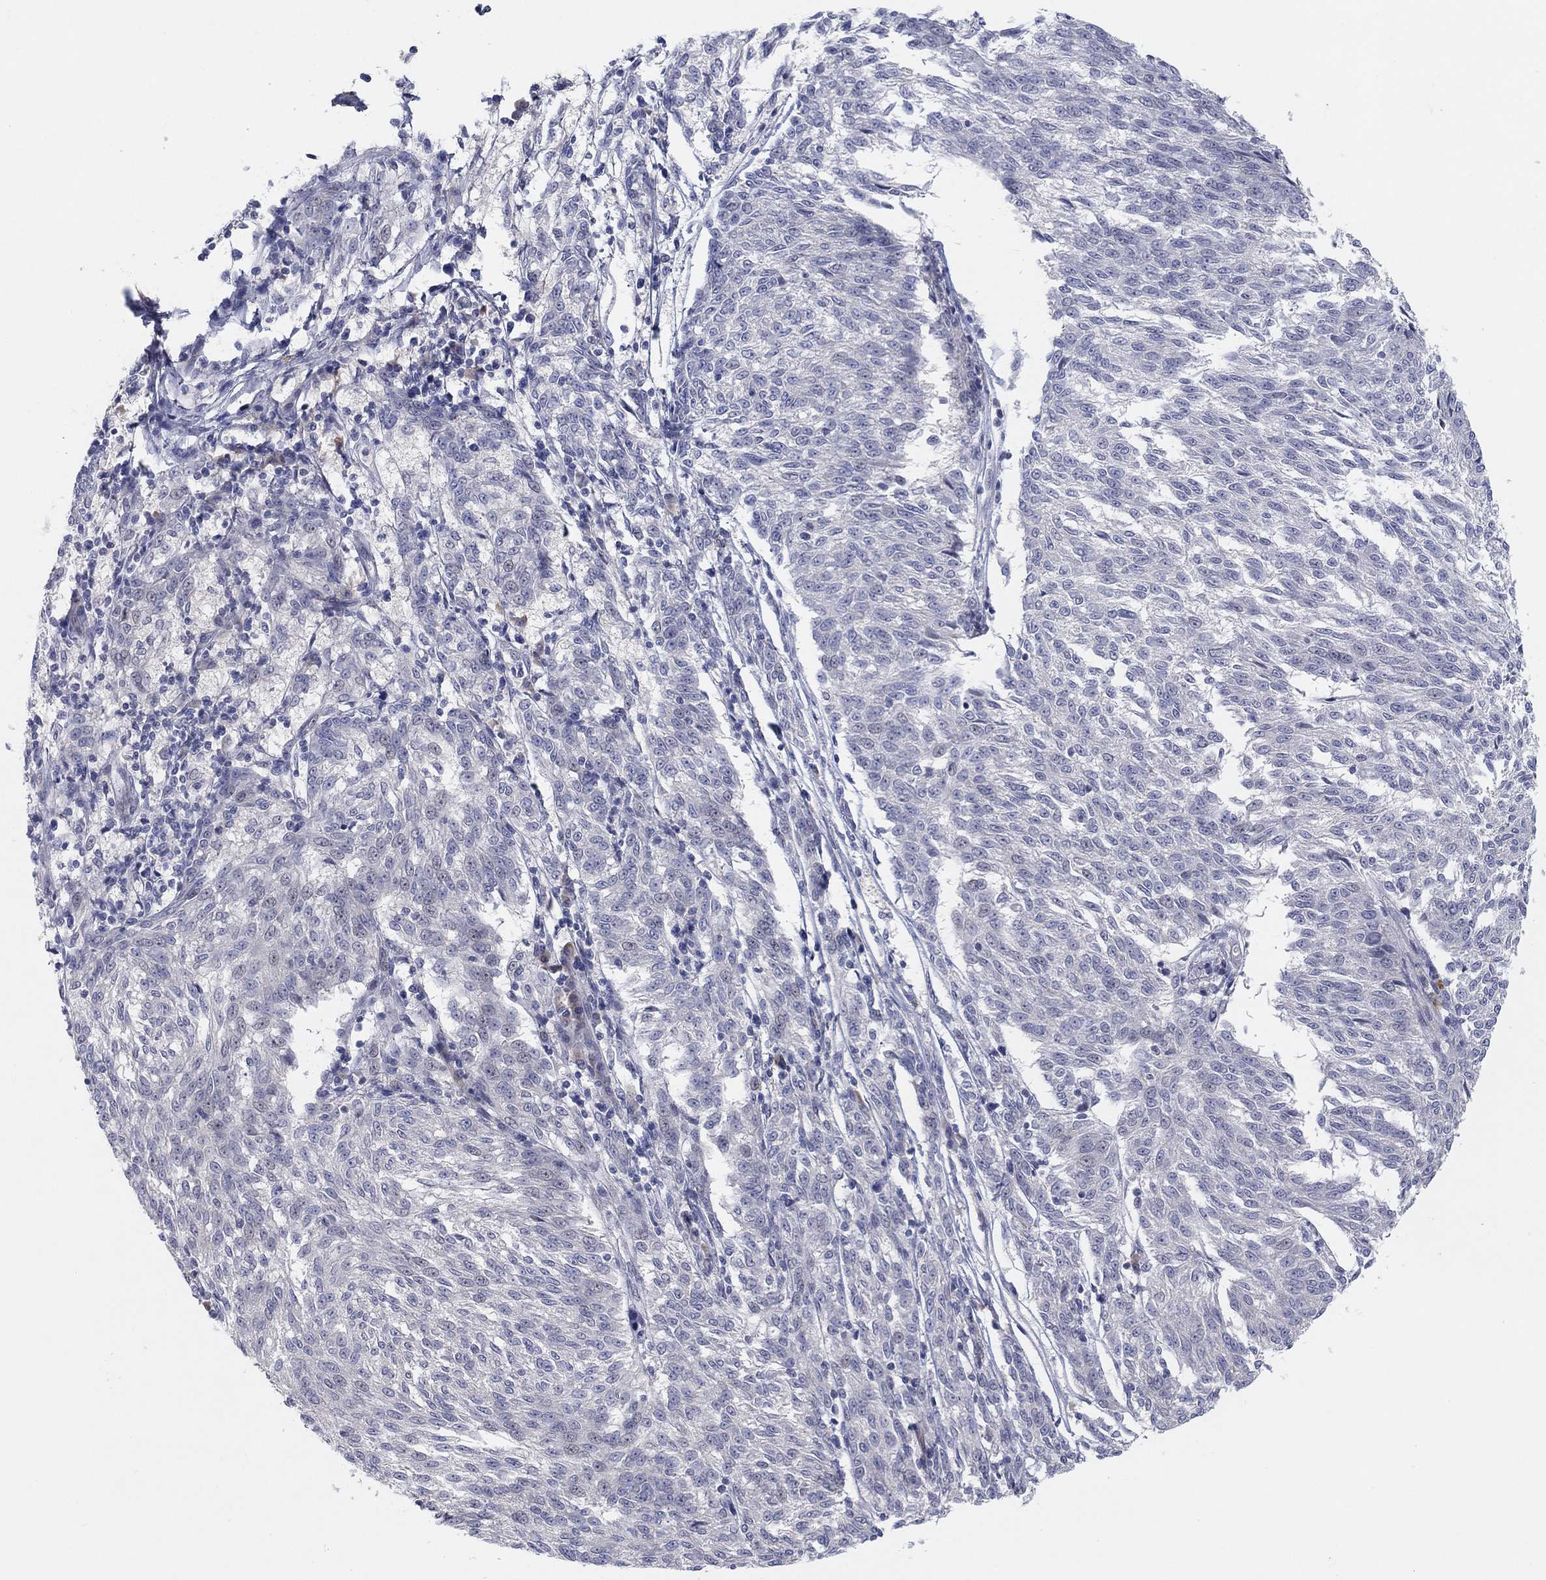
{"staining": {"intensity": "negative", "quantity": "none", "location": "none"}, "tissue": "melanoma", "cell_type": "Tumor cells", "image_type": "cancer", "snomed": [{"axis": "morphology", "description": "Malignant melanoma, NOS"}, {"axis": "topography", "description": "Skin"}], "caption": "Melanoma stained for a protein using immunohistochemistry demonstrates no positivity tumor cells.", "gene": "AMN1", "patient": {"sex": "female", "age": 72}}